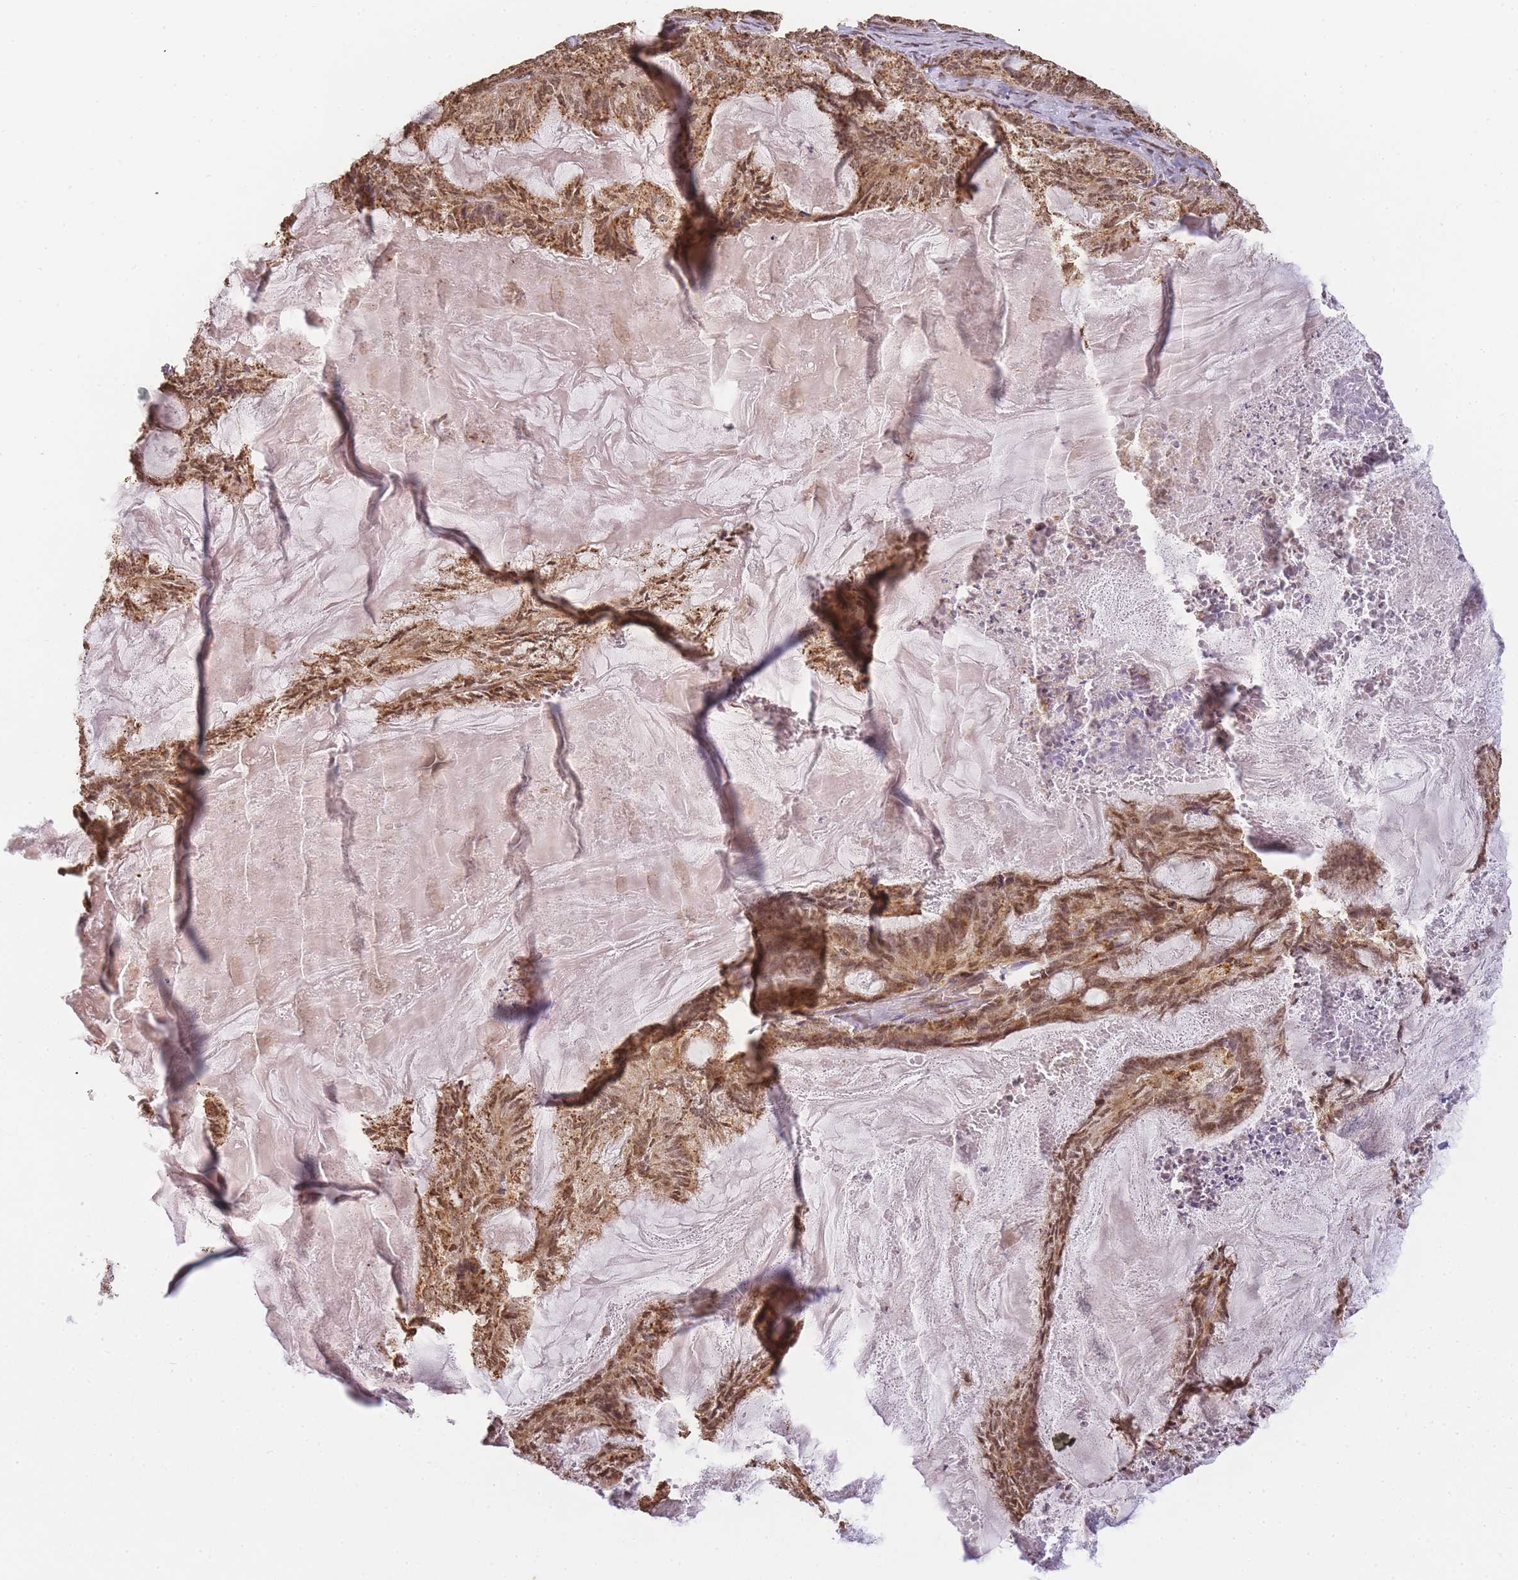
{"staining": {"intensity": "moderate", "quantity": ">75%", "location": "cytoplasmic/membranous,nuclear"}, "tissue": "endometrial cancer", "cell_type": "Tumor cells", "image_type": "cancer", "snomed": [{"axis": "morphology", "description": "Adenocarcinoma, NOS"}, {"axis": "topography", "description": "Endometrium"}], "caption": "Immunohistochemistry of human adenocarcinoma (endometrial) reveals medium levels of moderate cytoplasmic/membranous and nuclear positivity in about >75% of tumor cells.", "gene": "WWTR1", "patient": {"sex": "female", "age": 86}}